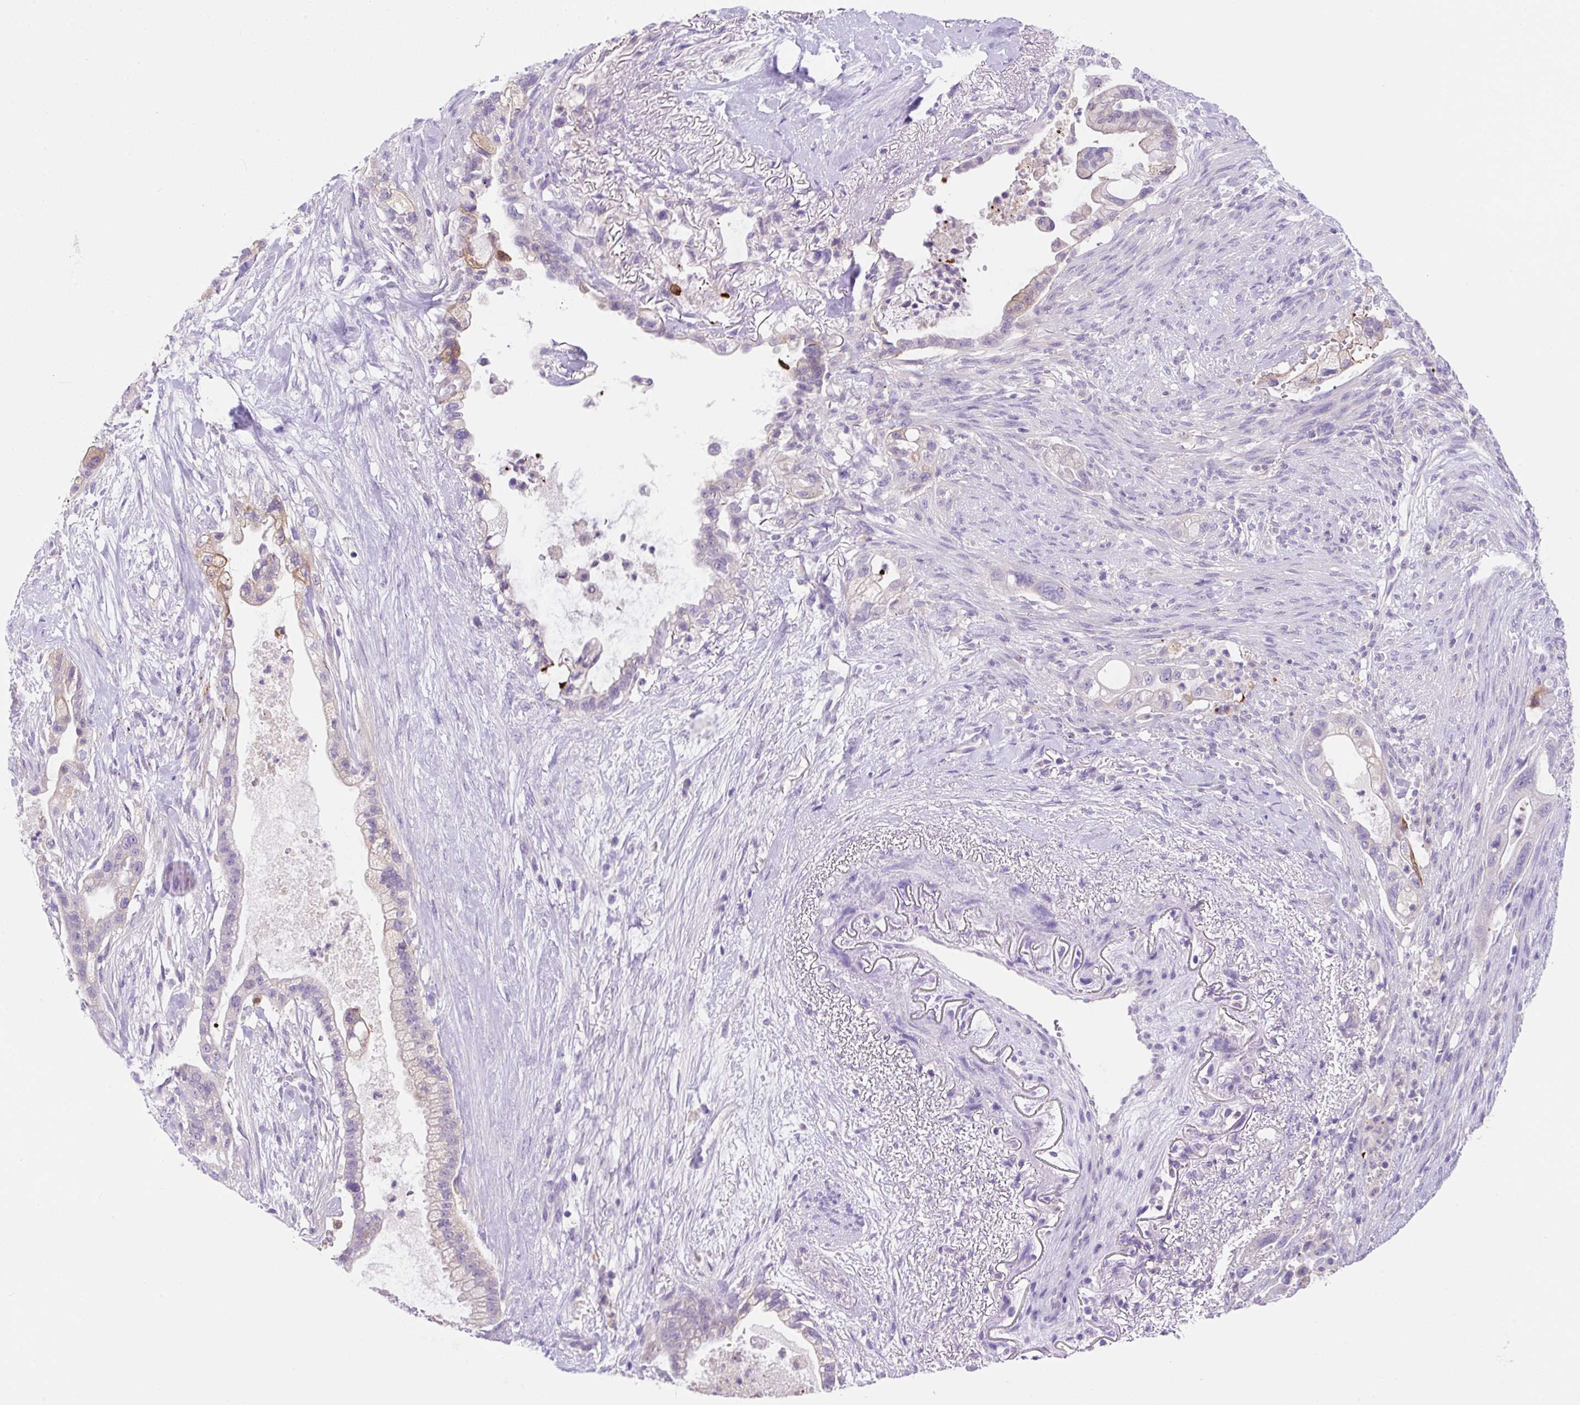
{"staining": {"intensity": "negative", "quantity": "none", "location": "none"}, "tissue": "pancreatic cancer", "cell_type": "Tumor cells", "image_type": "cancer", "snomed": [{"axis": "morphology", "description": "Adenocarcinoma, NOS"}, {"axis": "topography", "description": "Pancreas"}], "caption": "This histopathology image is of pancreatic cancer (adenocarcinoma) stained with immunohistochemistry (IHC) to label a protein in brown with the nuclei are counter-stained blue. There is no expression in tumor cells.", "gene": "NDST3", "patient": {"sex": "male", "age": 44}}